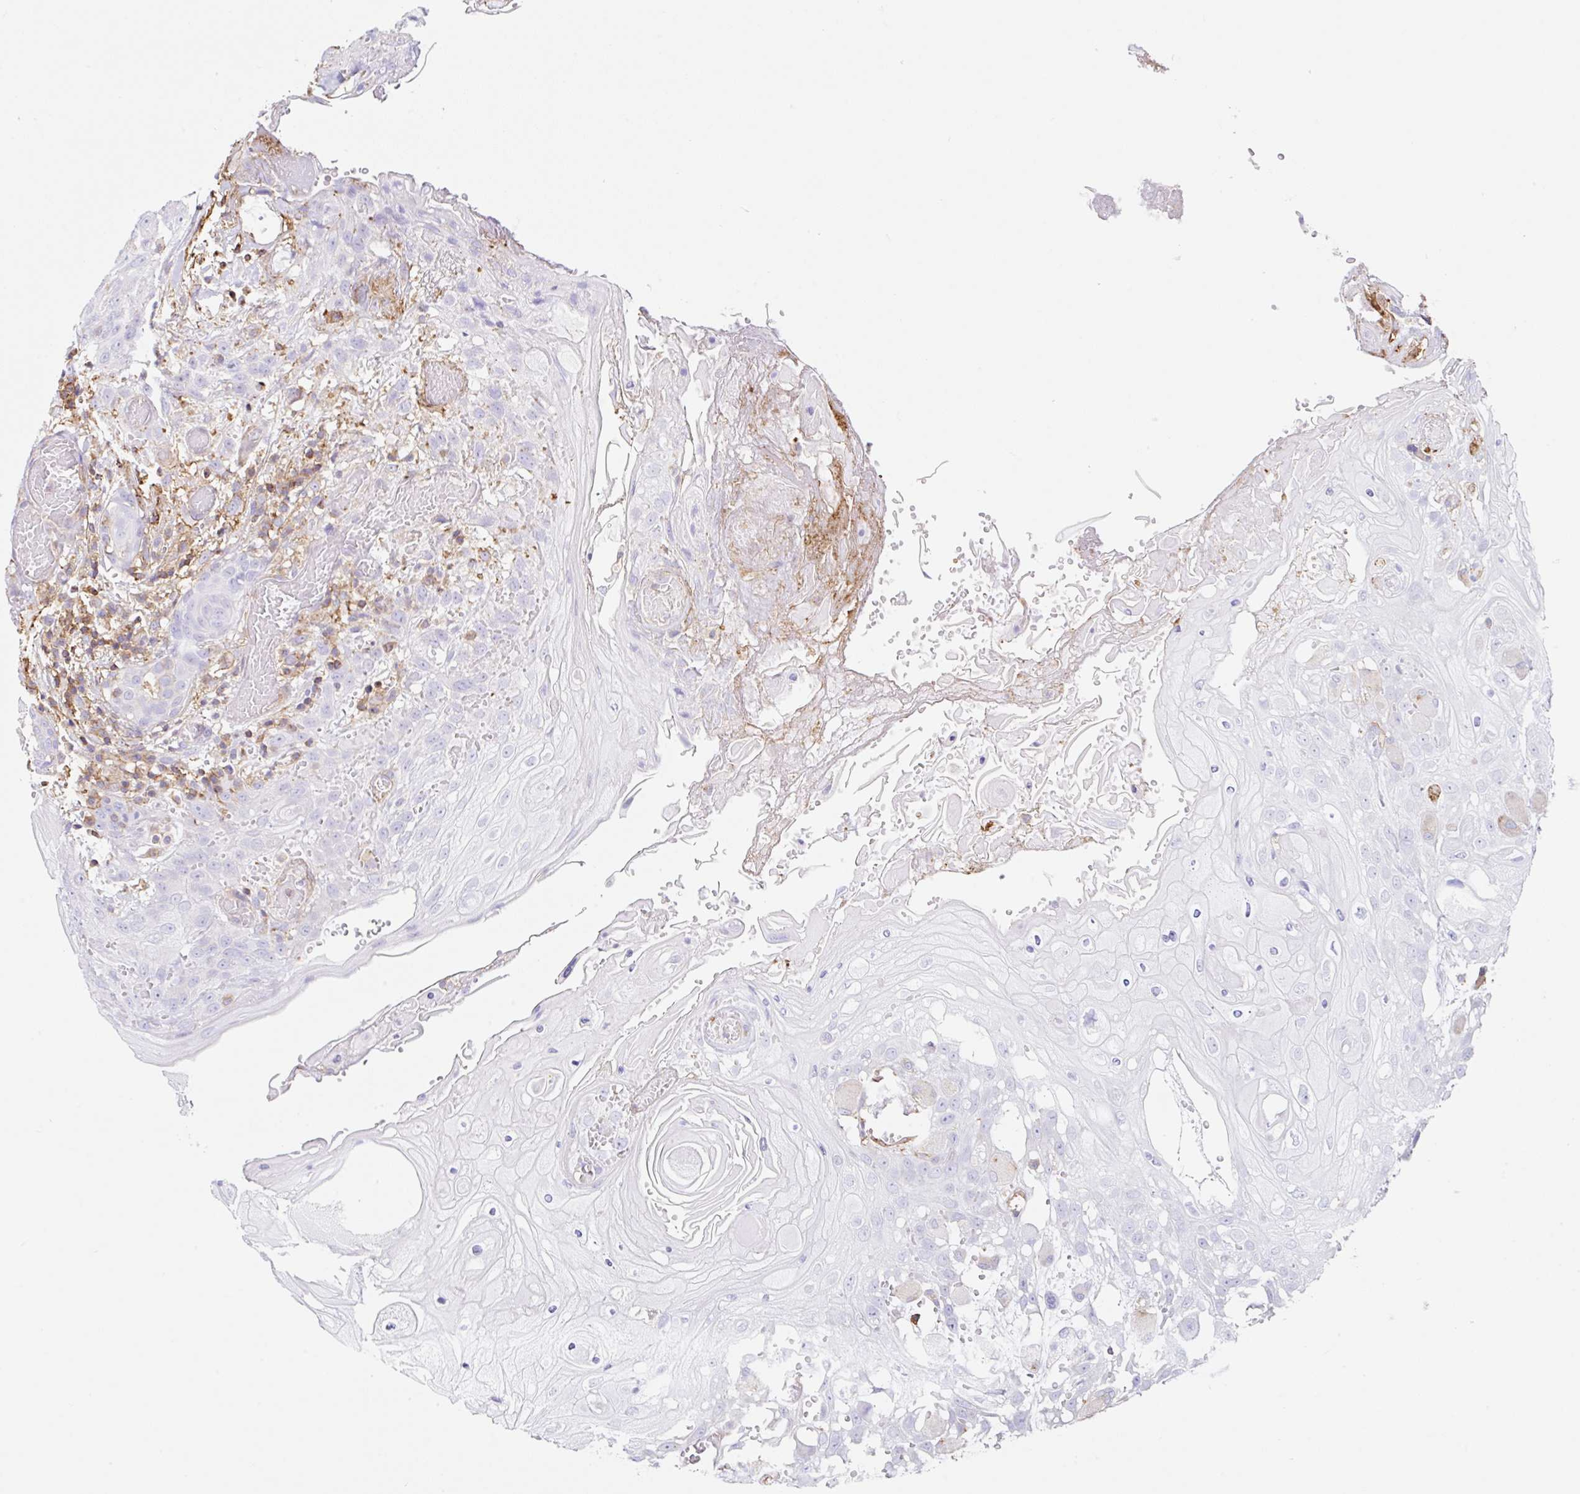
{"staining": {"intensity": "negative", "quantity": "none", "location": "none"}, "tissue": "head and neck cancer", "cell_type": "Tumor cells", "image_type": "cancer", "snomed": [{"axis": "morphology", "description": "Squamous cell carcinoma, NOS"}, {"axis": "topography", "description": "Head-Neck"}], "caption": "The histopathology image shows no significant expression in tumor cells of head and neck squamous cell carcinoma. (Brightfield microscopy of DAB immunohistochemistry at high magnification).", "gene": "MTTP", "patient": {"sex": "female", "age": 43}}